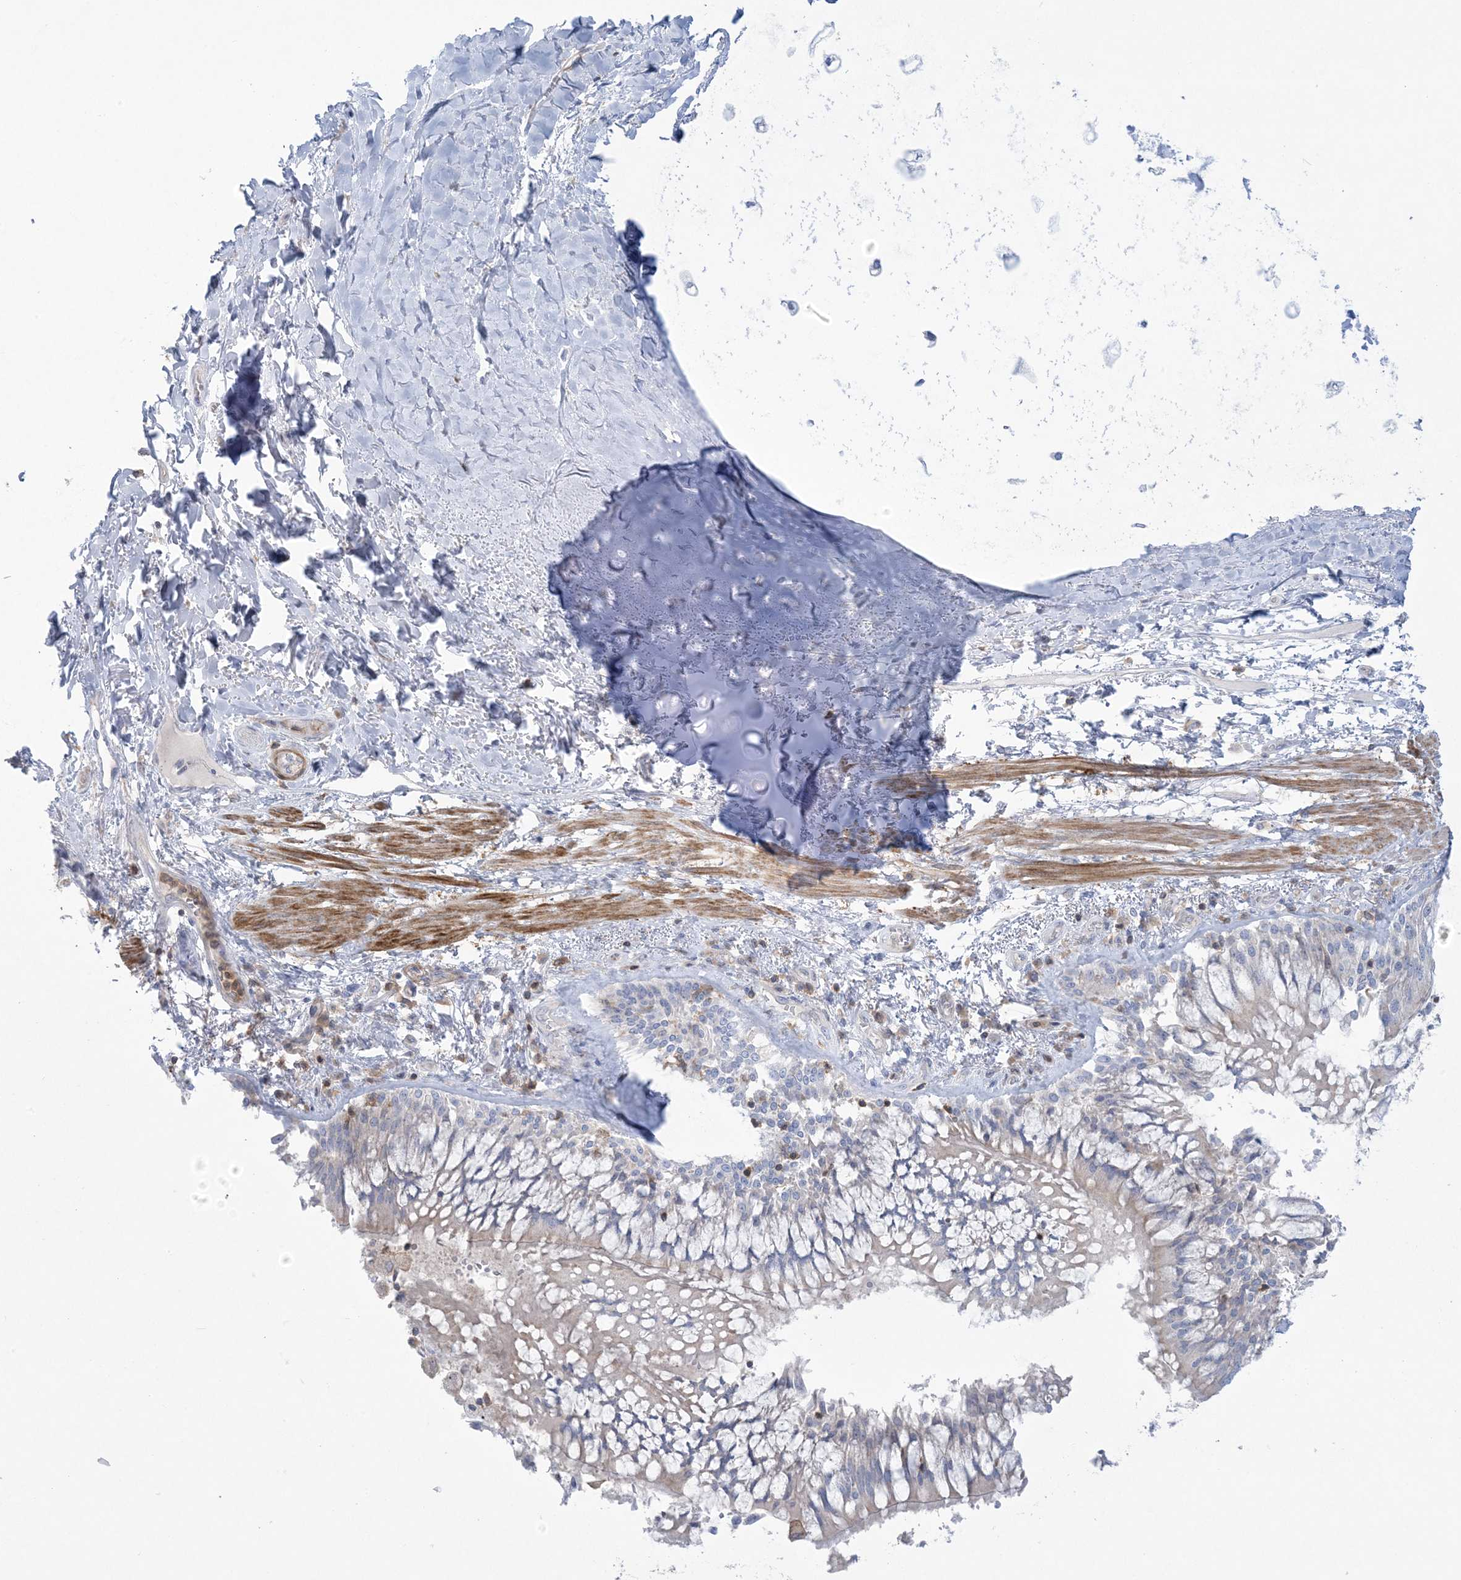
{"staining": {"intensity": "negative", "quantity": "none", "location": "none"}, "tissue": "adipose tissue", "cell_type": "Adipocytes", "image_type": "normal", "snomed": [{"axis": "morphology", "description": "Normal tissue, NOS"}, {"axis": "topography", "description": "Cartilage tissue"}, {"axis": "topography", "description": "Bronchus"}, {"axis": "topography", "description": "Lung"}, {"axis": "topography", "description": "Peripheral nerve tissue"}], "caption": "The photomicrograph exhibits no significant staining in adipocytes of adipose tissue.", "gene": "ARHGAP30", "patient": {"sex": "female", "age": 49}}